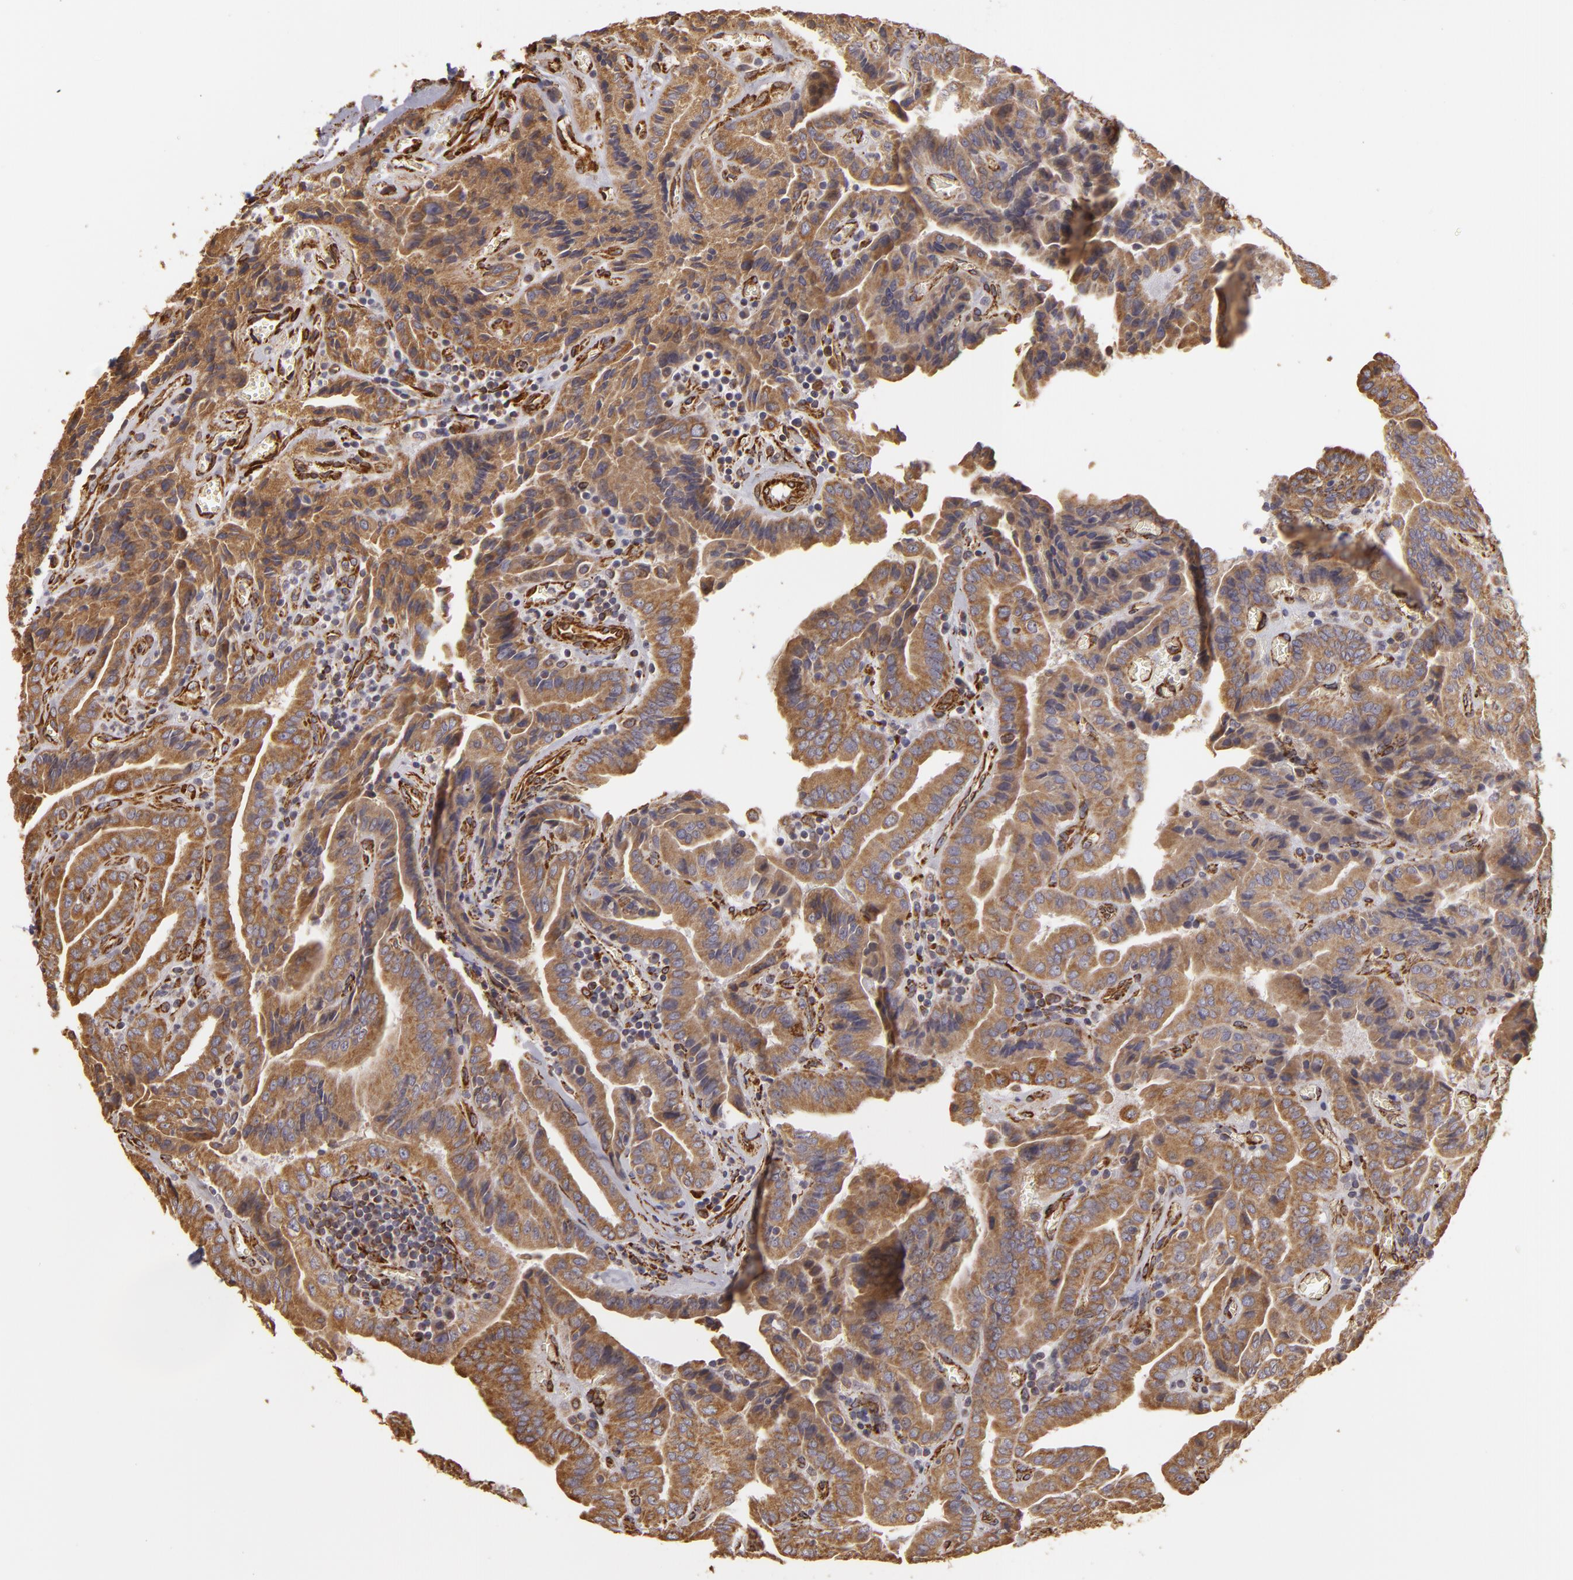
{"staining": {"intensity": "moderate", "quantity": ">75%", "location": "cytoplasmic/membranous"}, "tissue": "thyroid cancer", "cell_type": "Tumor cells", "image_type": "cancer", "snomed": [{"axis": "morphology", "description": "Papillary adenocarcinoma, NOS"}, {"axis": "topography", "description": "Thyroid gland"}], "caption": "High-power microscopy captured an immunohistochemistry histopathology image of thyroid cancer (papillary adenocarcinoma), revealing moderate cytoplasmic/membranous positivity in approximately >75% of tumor cells. (DAB IHC, brown staining for protein, blue staining for nuclei).", "gene": "CYB5R3", "patient": {"sex": "female", "age": 71}}